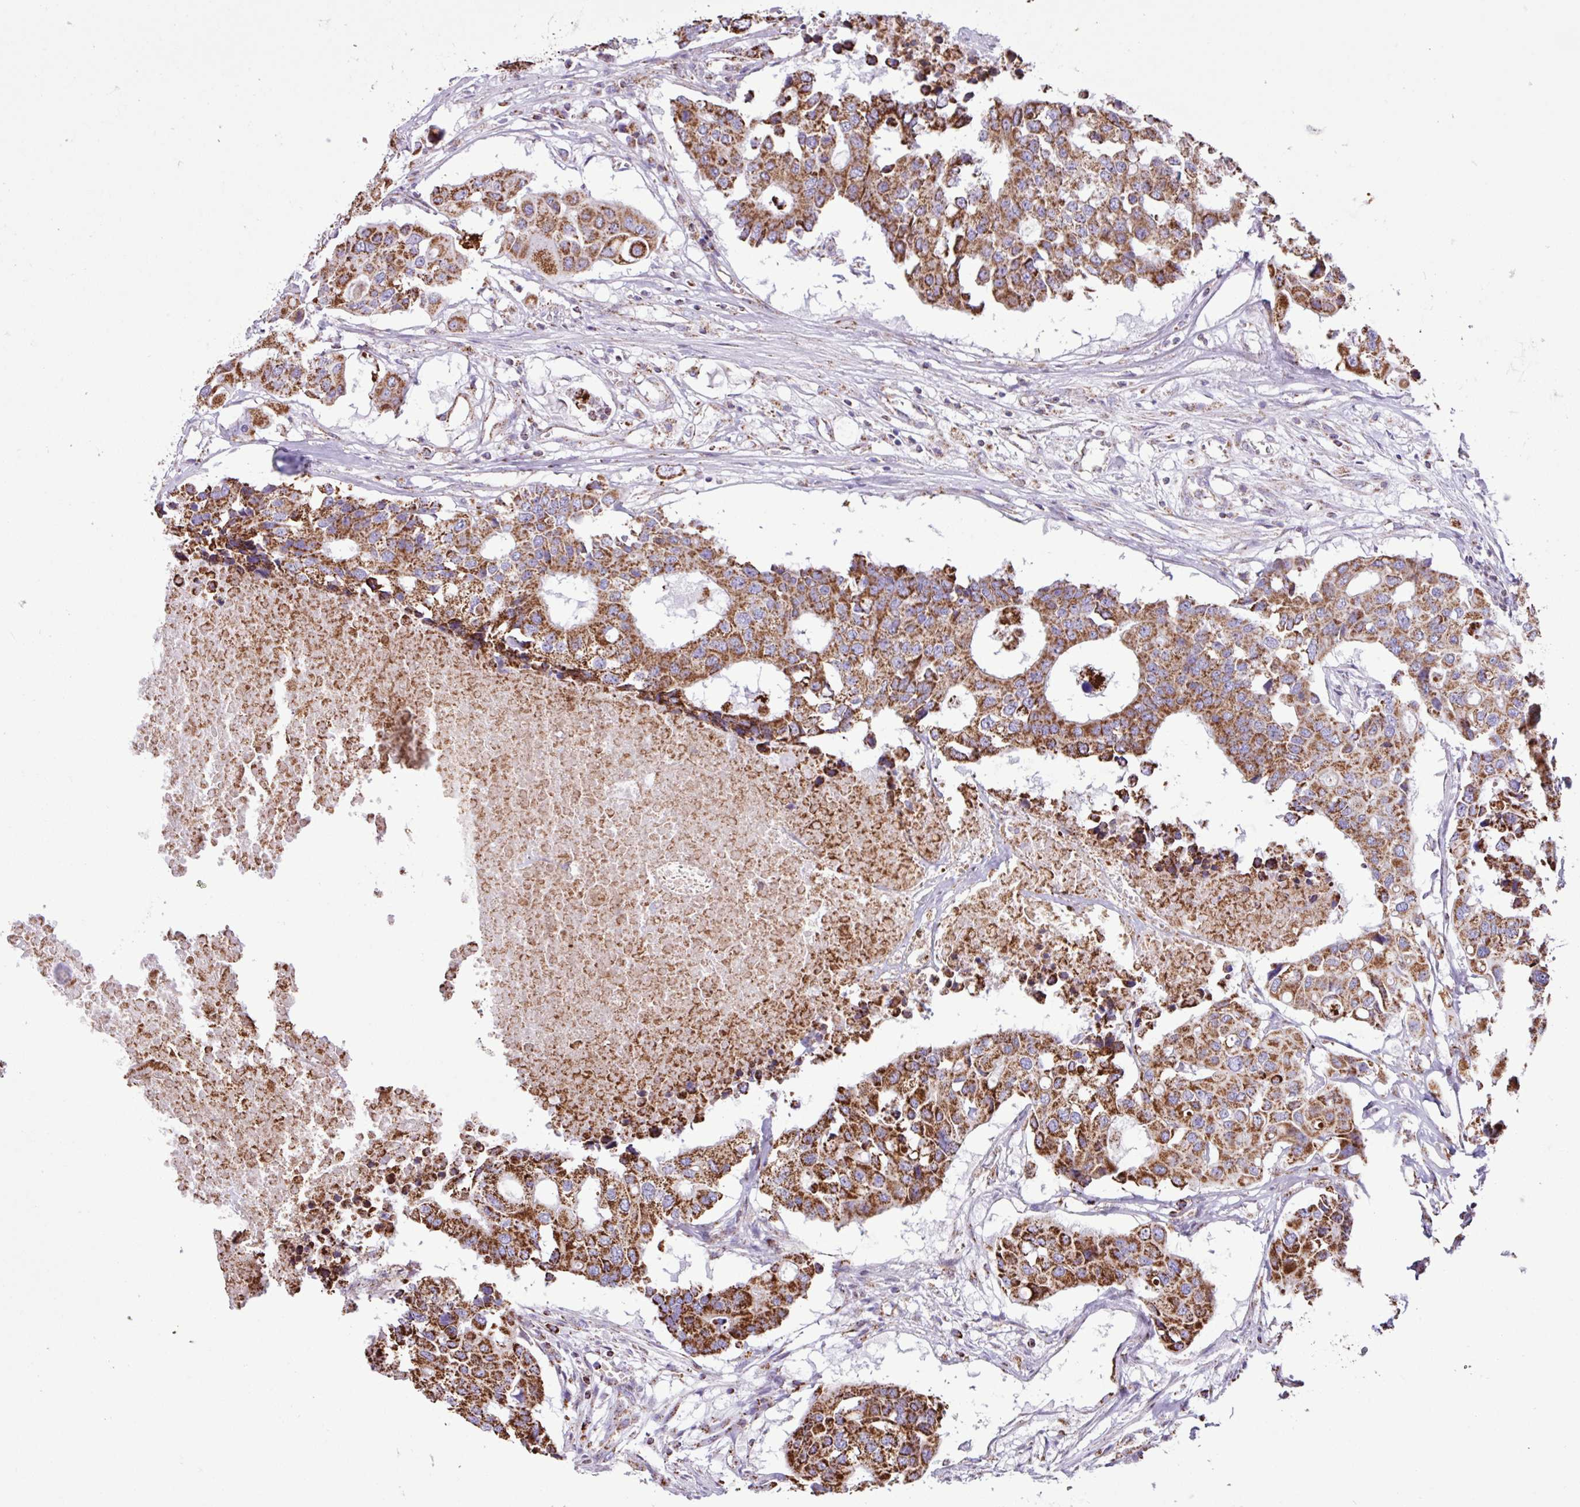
{"staining": {"intensity": "strong", "quantity": ">75%", "location": "cytoplasmic/membranous"}, "tissue": "colorectal cancer", "cell_type": "Tumor cells", "image_type": "cancer", "snomed": [{"axis": "morphology", "description": "Adenocarcinoma, NOS"}, {"axis": "topography", "description": "Colon"}], "caption": "An immunohistochemistry (IHC) photomicrograph of neoplastic tissue is shown. Protein staining in brown shows strong cytoplasmic/membranous positivity in colorectal adenocarcinoma within tumor cells.", "gene": "RTL3", "patient": {"sex": "male", "age": 77}}